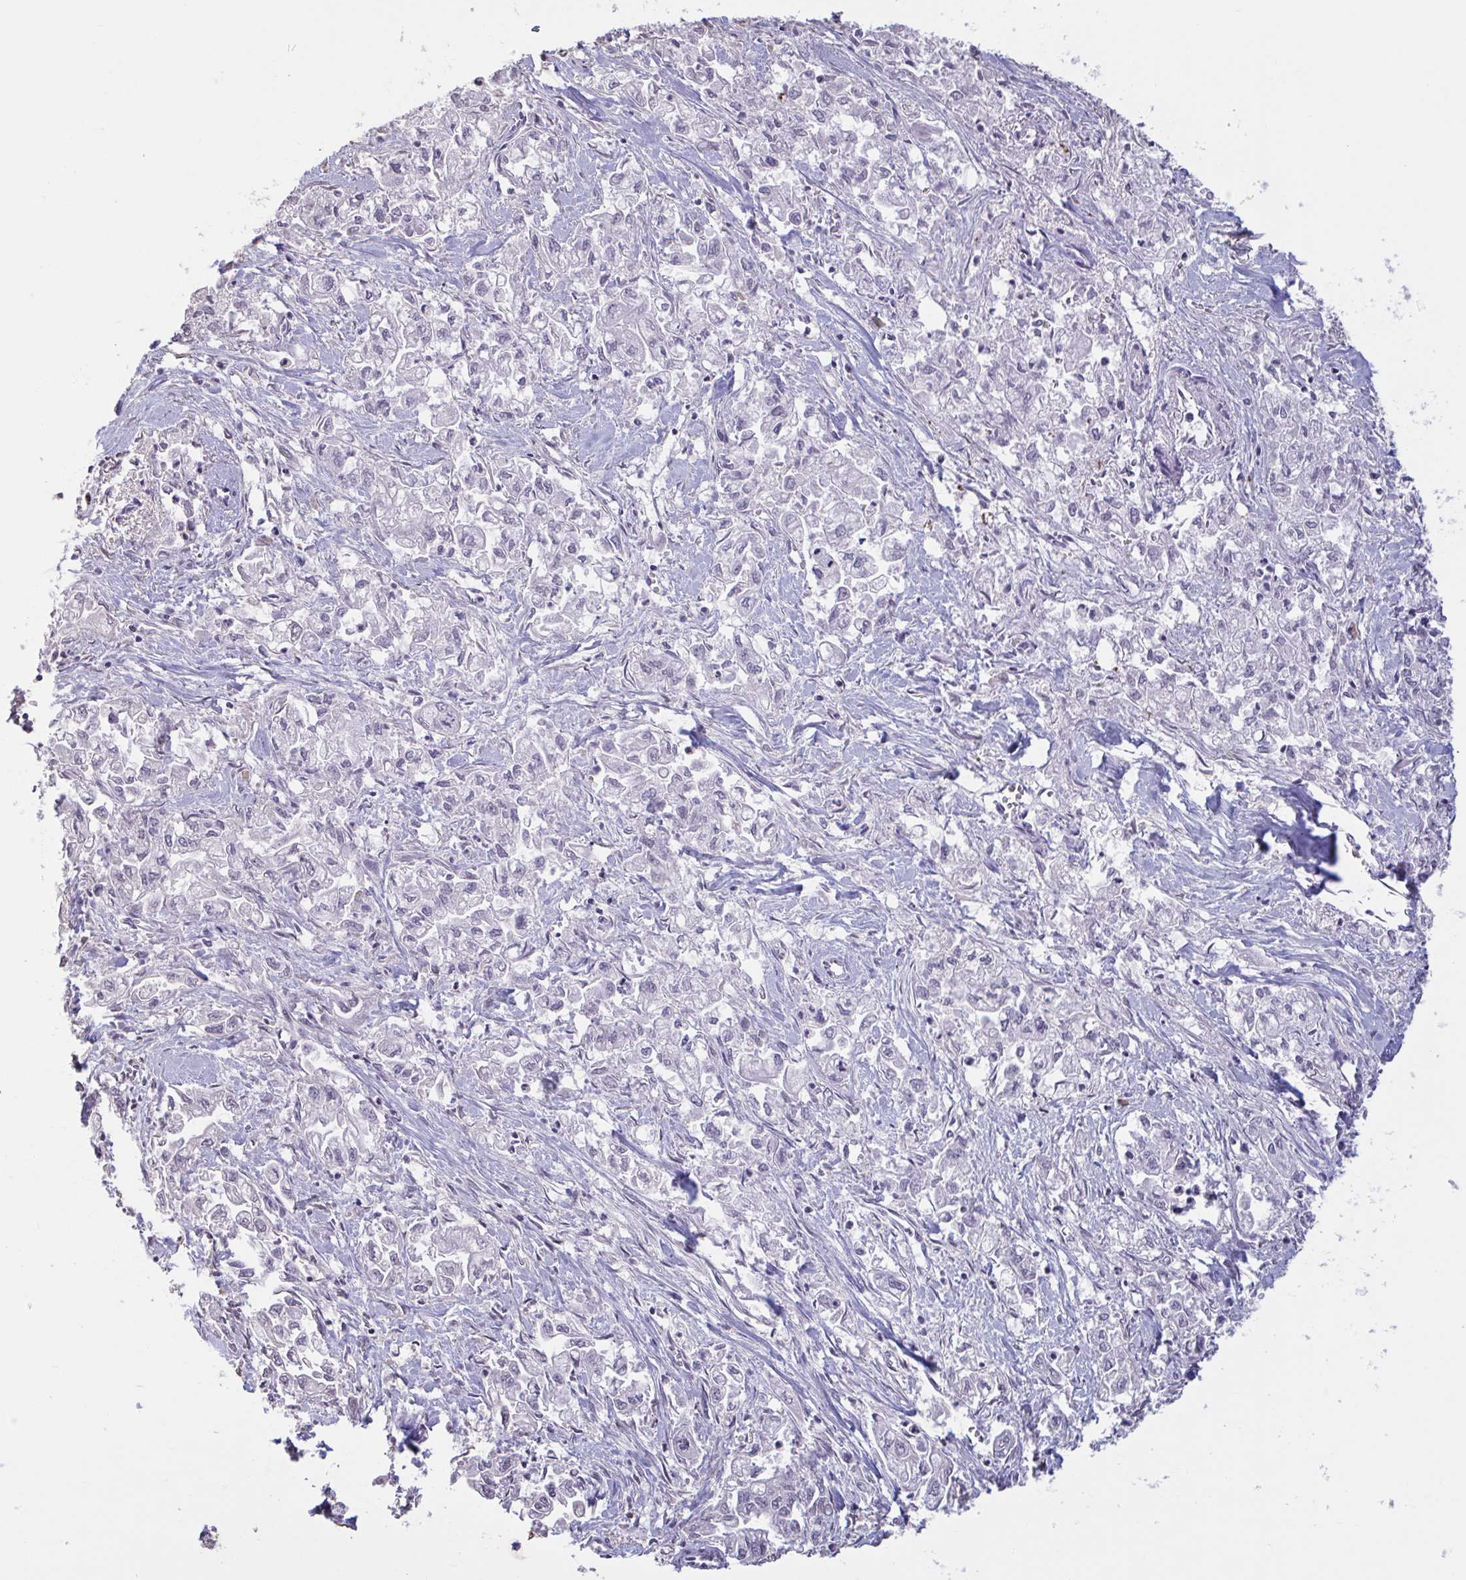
{"staining": {"intensity": "negative", "quantity": "none", "location": "none"}, "tissue": "pancreatic cancer", "cell_type": "Tumor cells", "image_type": "cancer", "snomed": [{"axis": "morphology", "description": "Adenocarcinoma, NOS"}, {"axis": "topography", "description": "Pancreas"}], "caption": "This is an immunohistochemistry micrograph of human adenocarcinoma (pancreatic). There is no expression in tumor cells.", "gene": "ZNF414", "patient": {"sex": "male", "age": 72}}